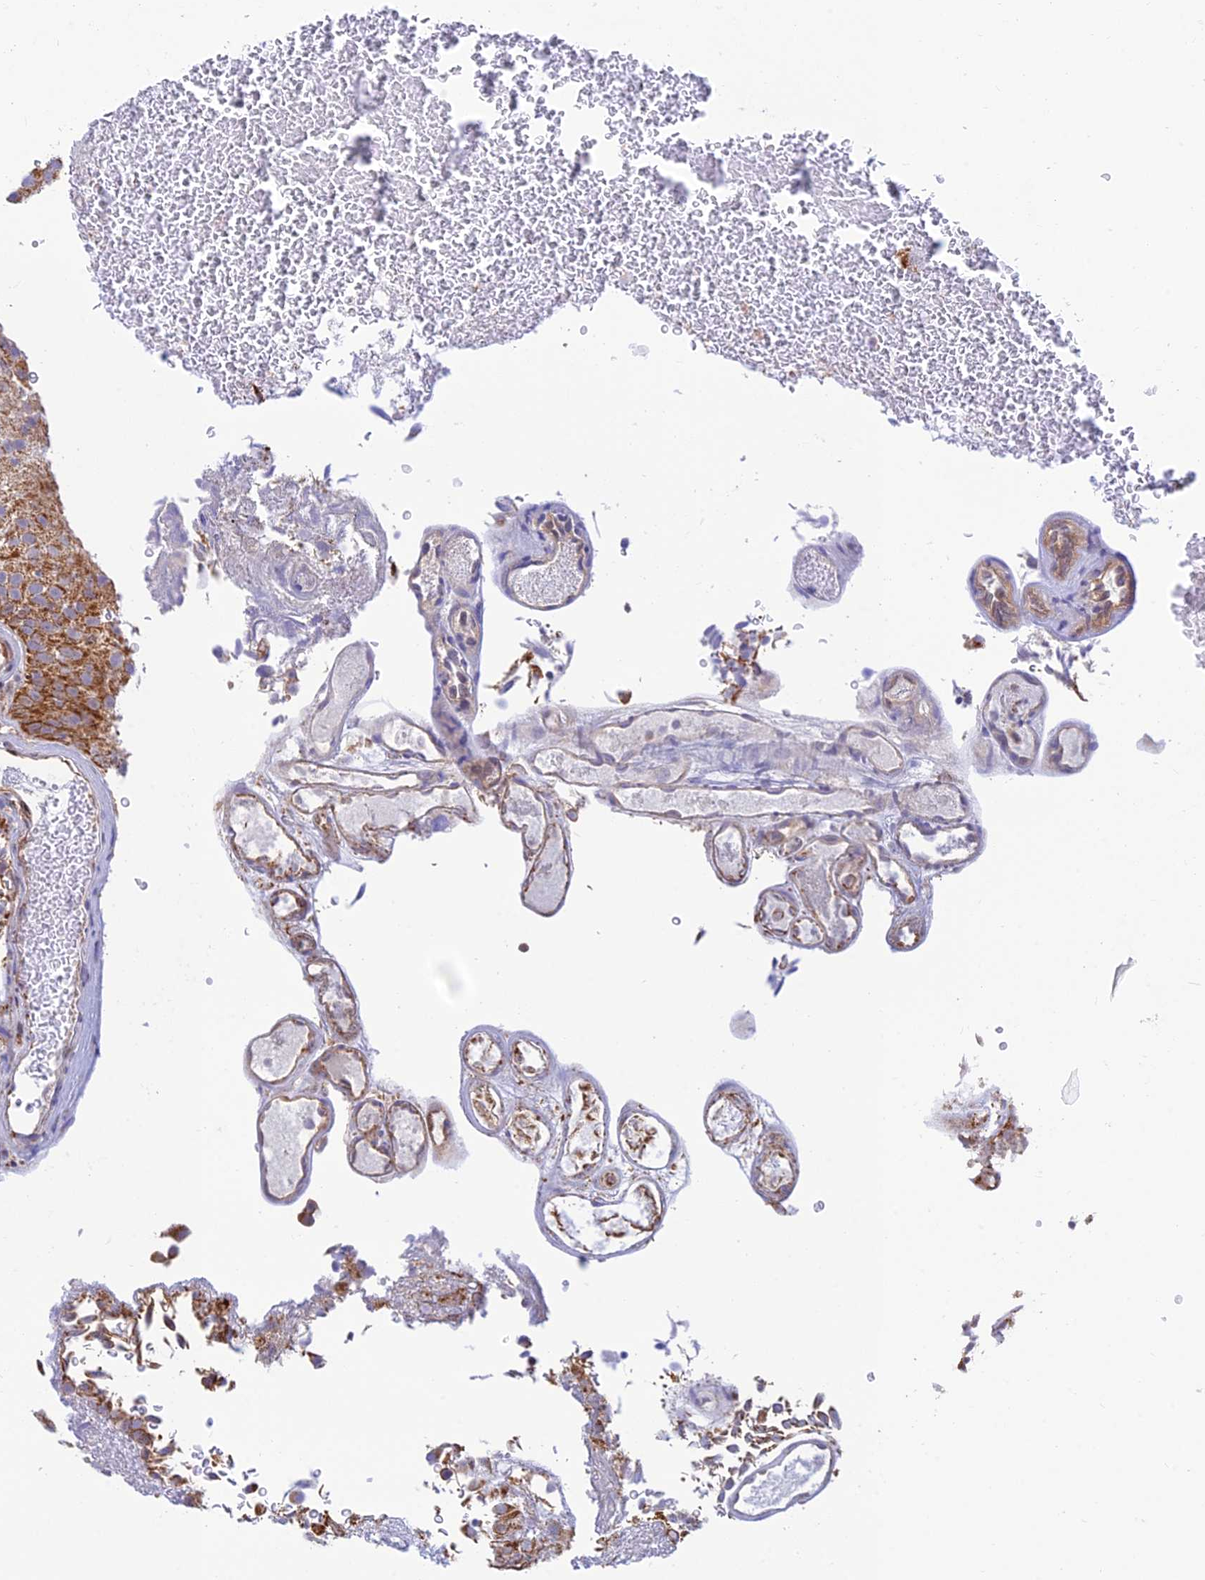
{"staining": {"intensity": "moderate", "quantity": ">75%", "location": "cytoplasmic/membranous"}, "tissue": "urothelial cancer", "cell_type": "Tumor cells", "image_type": "cancer", "snomed": [{"axis": "morphology", "description": "Urothelial carcinoma, Low grade"}, {"axis": "topography", "description": "Urinary bladder"}], "caption": "This is a histology image of immunohistochemistry staining of urothelial cancer, which shows moderate expression in the cytoplasmic/membranous of tumor cells.", "gene": "LYSMD2", "patient": {"sex": "male", "age": 78}}